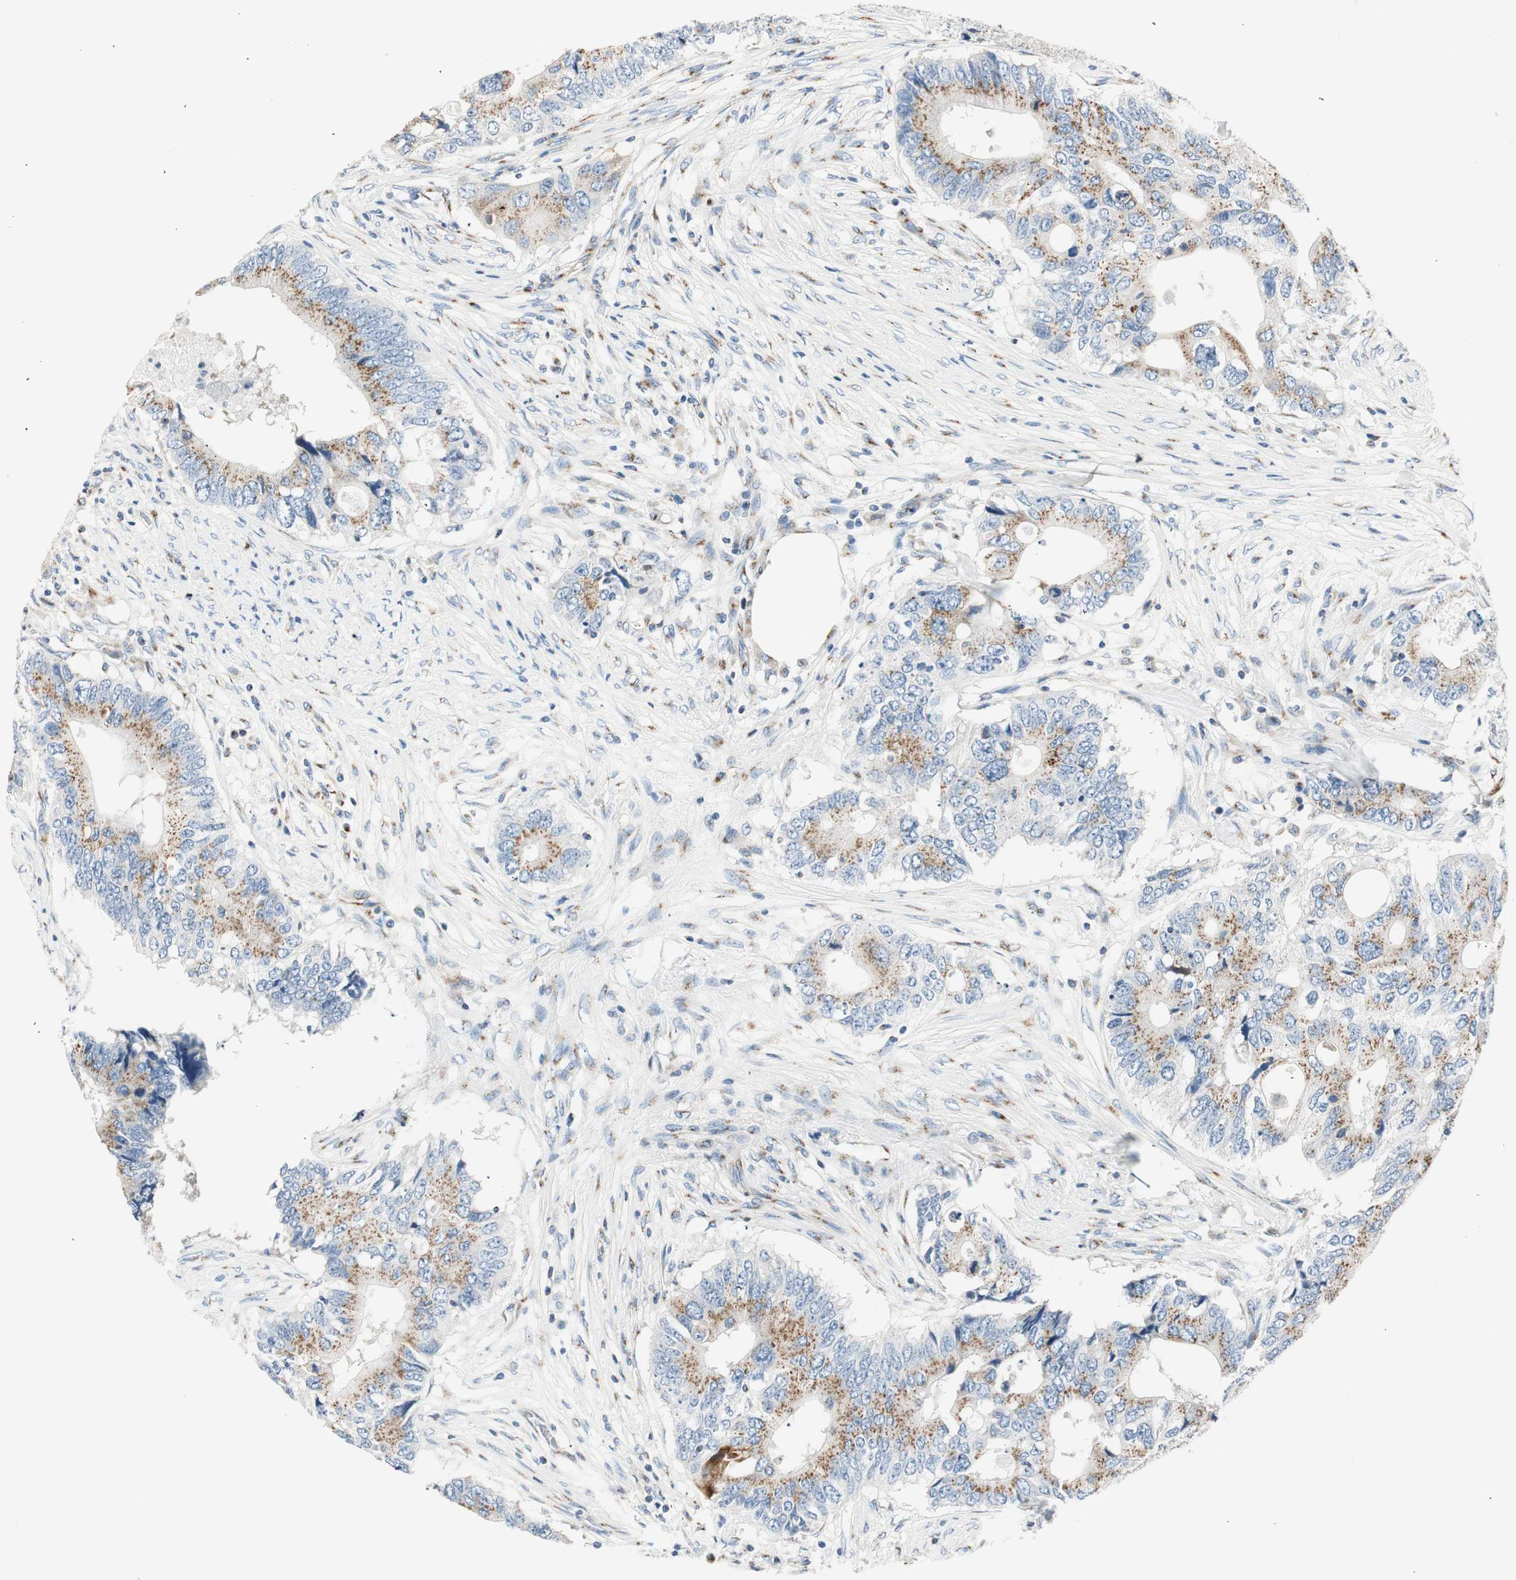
{"staining": {"intensity": "moderate", "quantity": ">75%", "location": "cytoplasmic/membranous"}, "tissue": "colorectal cancer", "cell_type": "Tumor cells", "image_type": "cancer", "snomed": [{"axis": "morphology", "description": "Adenocarcinoma, NOS"}, {"axis": "topography", "description": "Colon"}], "caption": "High-magnification brightfield microscopy of adenocarcinoma (colorectal) stained with DAB (brown) and counterstained with hematoxylin (blue). tumor cells exhibit moderate cytoplasmic/membranous staining is seen in approximately>75% of cells.", "gene": "TMF1", "patient": {"sex": "male", "age": 71}}